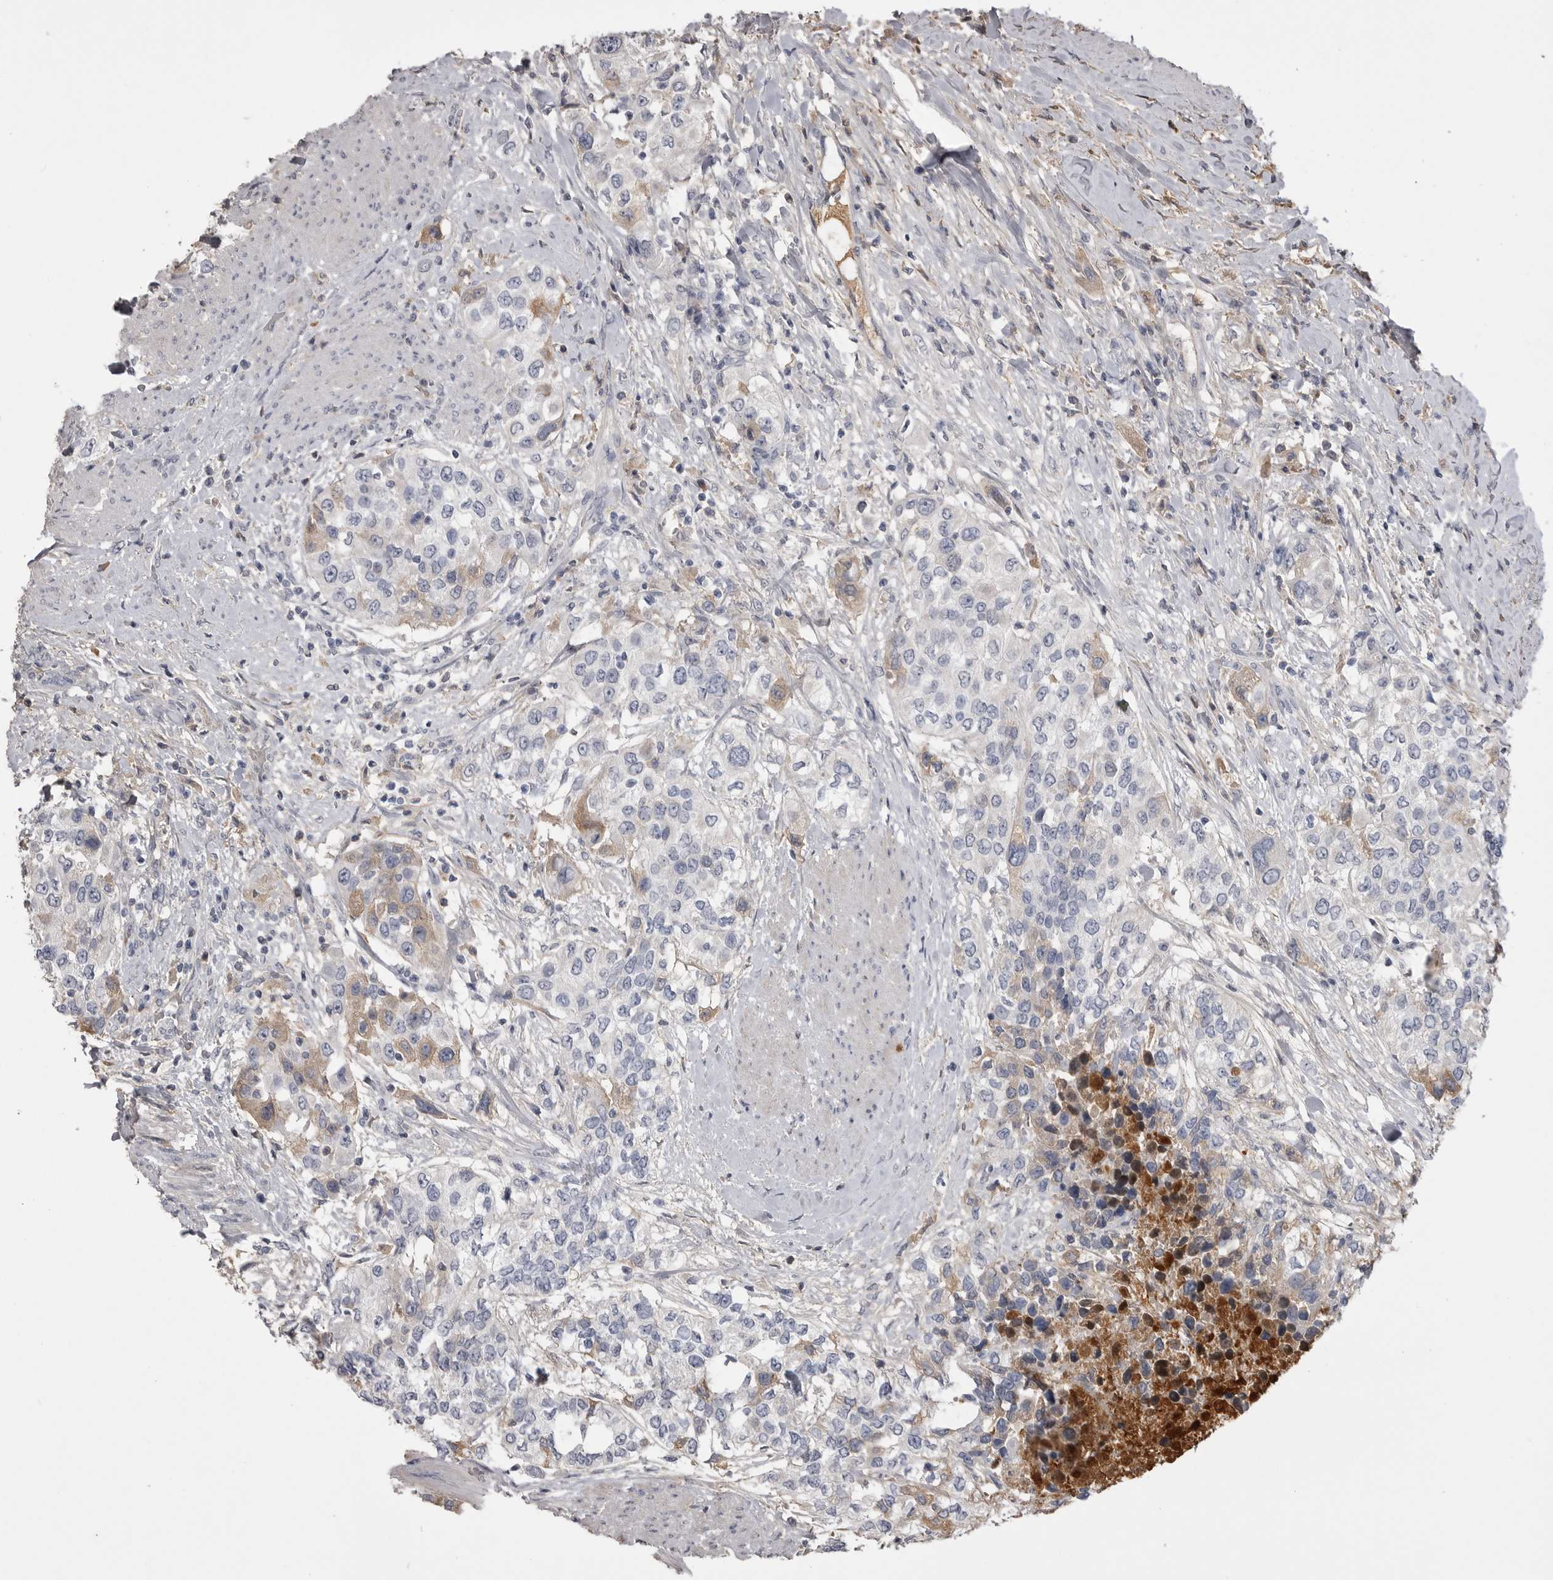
{"staining": {"intensity": "weak", "quantity": "<25%", "location": "cytoplasmic/membranous"}, "tissue": "urothelial cancer", "cell_type": "Tumor cells", "image_type": "cancer", "snomed": [{"axis": "morphology", "description": "Urothelial carcinoma, High grade"}, {"axis": "topography", "description": "Urinary bladder"}], "caption": "An immunohistochemistry (IHC) image of urothelial carcinoma (high-grade) is shown. There is no staining in tumor cells of urothelial carcinoma (high-grade). (DAB immunohistochemistry (IHC) visualized using brightfield microscopy, high magnification).", "gene": "AHSG", "patient": {"sex": "female", "age": 80}}